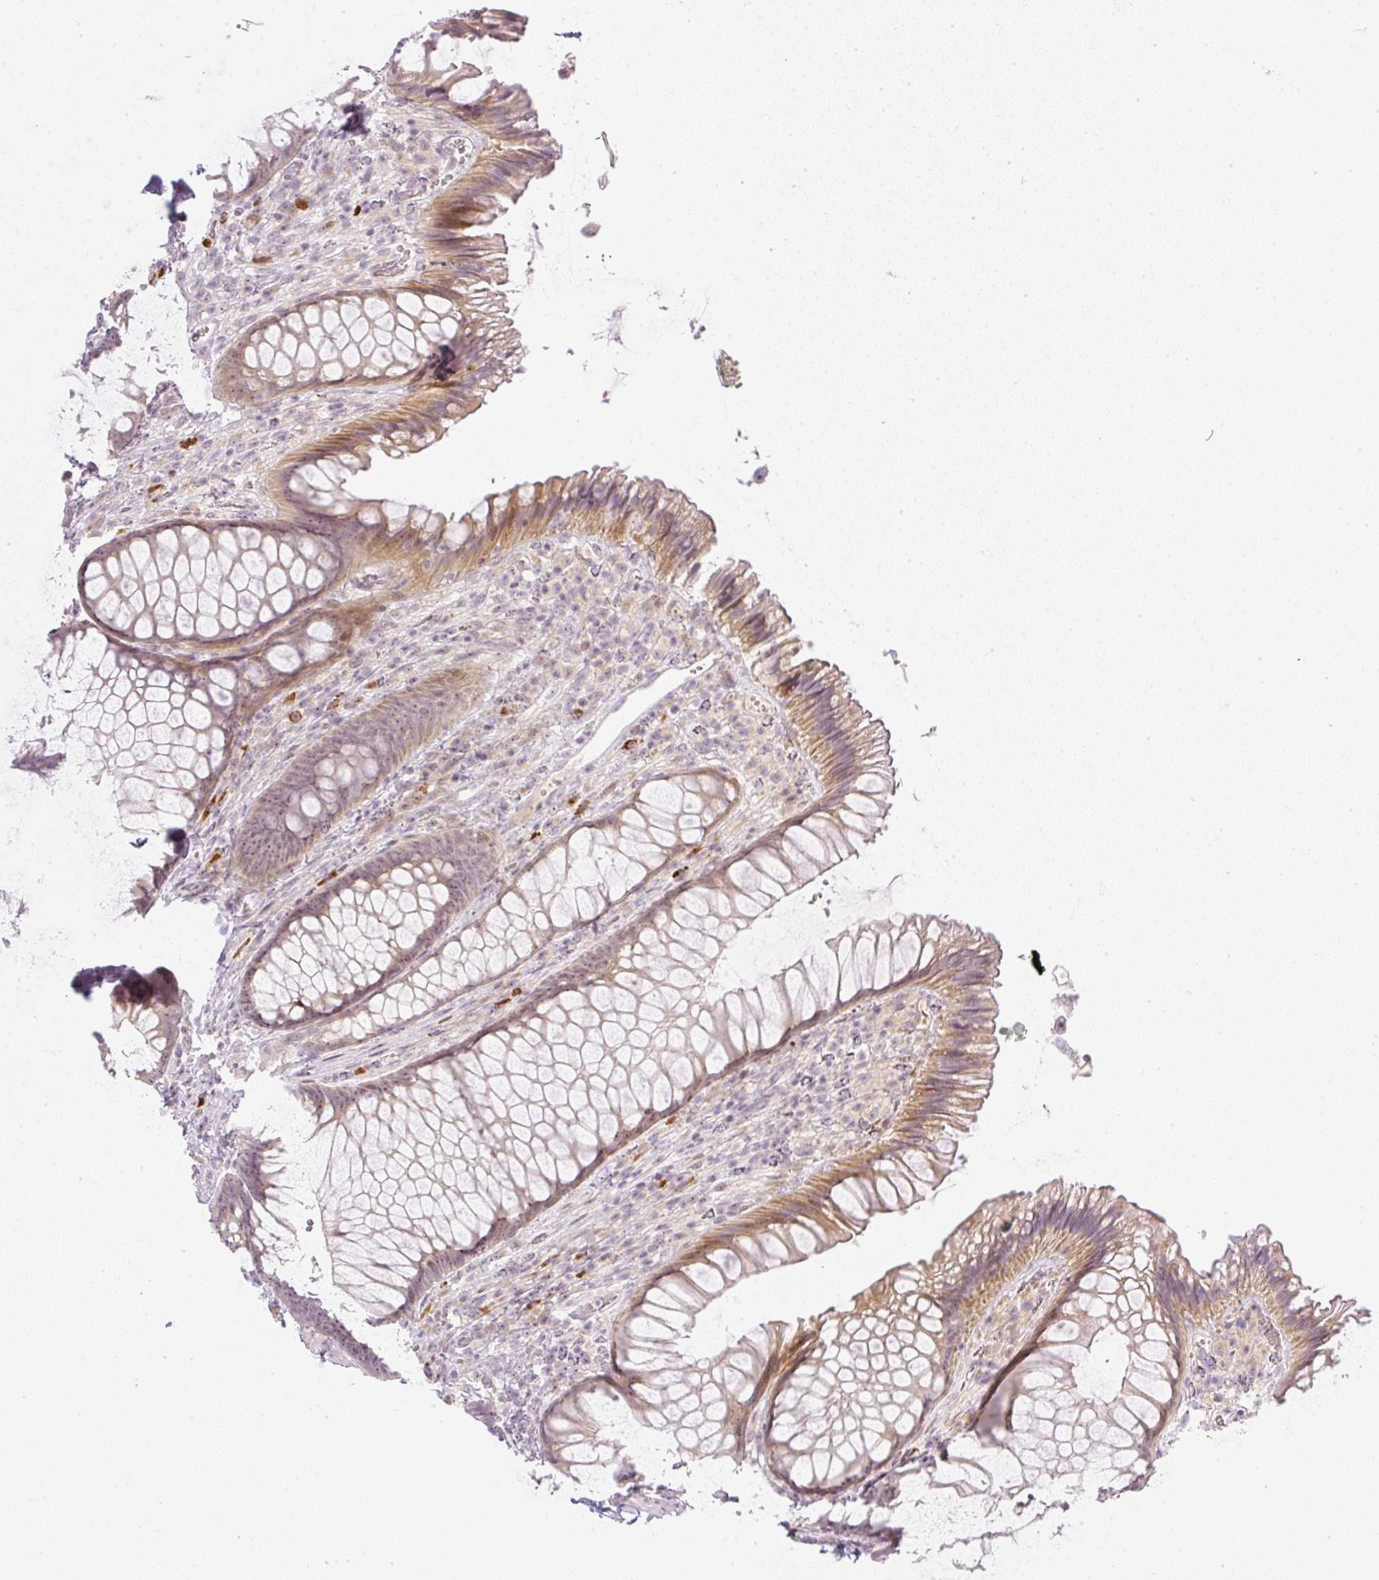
{"staining": {"intensity": "moderate", "quantity": ">75%", "location": "cytoplasmic/membranous,nuclear"}, "tissue": "rectum", "cell_type": "Glandular cells", "image_type": "normal", "snomed": [{"axis": "morphology", "description": "Normal tissue, NOS"}, {"axis": "topography", "description": "Rectum"}], "caption": "Moderate cytoplasmic/membranous,nuclear expression is identified in approximately >75% of glandular cells in unremarkable rectum.", "gene": "AAR2", "patient": {"sex": "male", "age": 53}}